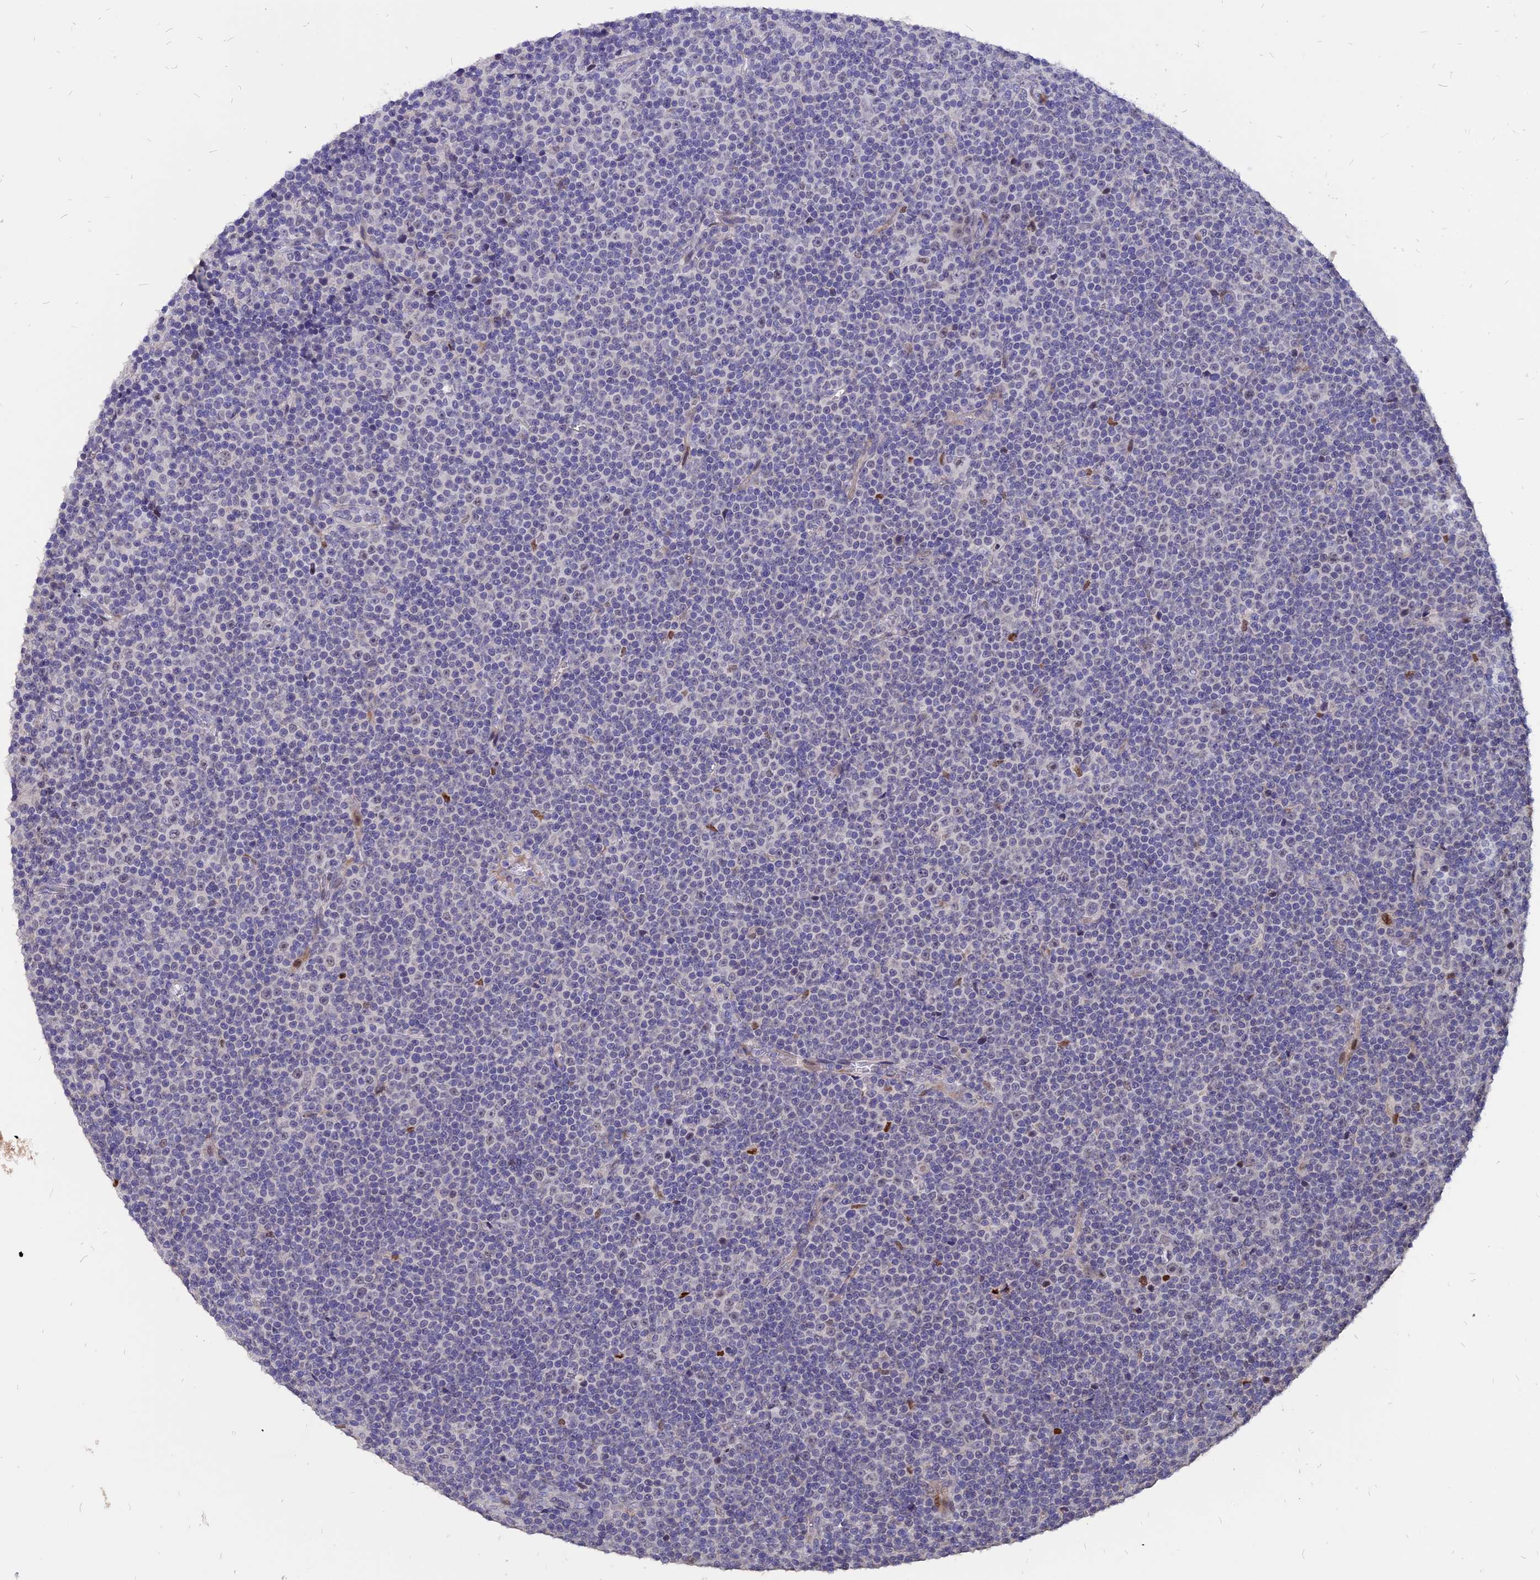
{"staining": {"intensity": "negative", "quantity": "none", "location": "none"}, "tissue": "lymphoma", "cell_type": "Tumor cells", "image_type": "cancer", "snomed": [{"axis": "morphology", "description": "Malignant lymphoma, non-Hodgkin's type, Low grade"}, {"axis": "topography", "description": "Lymph node"}], "caption": "Immunohistochemical staining of human lymphoma exhibits no significant positivity in tumor cells.", "gene": "TMEM263", "patient": {"sex": "female", "age": 67}}